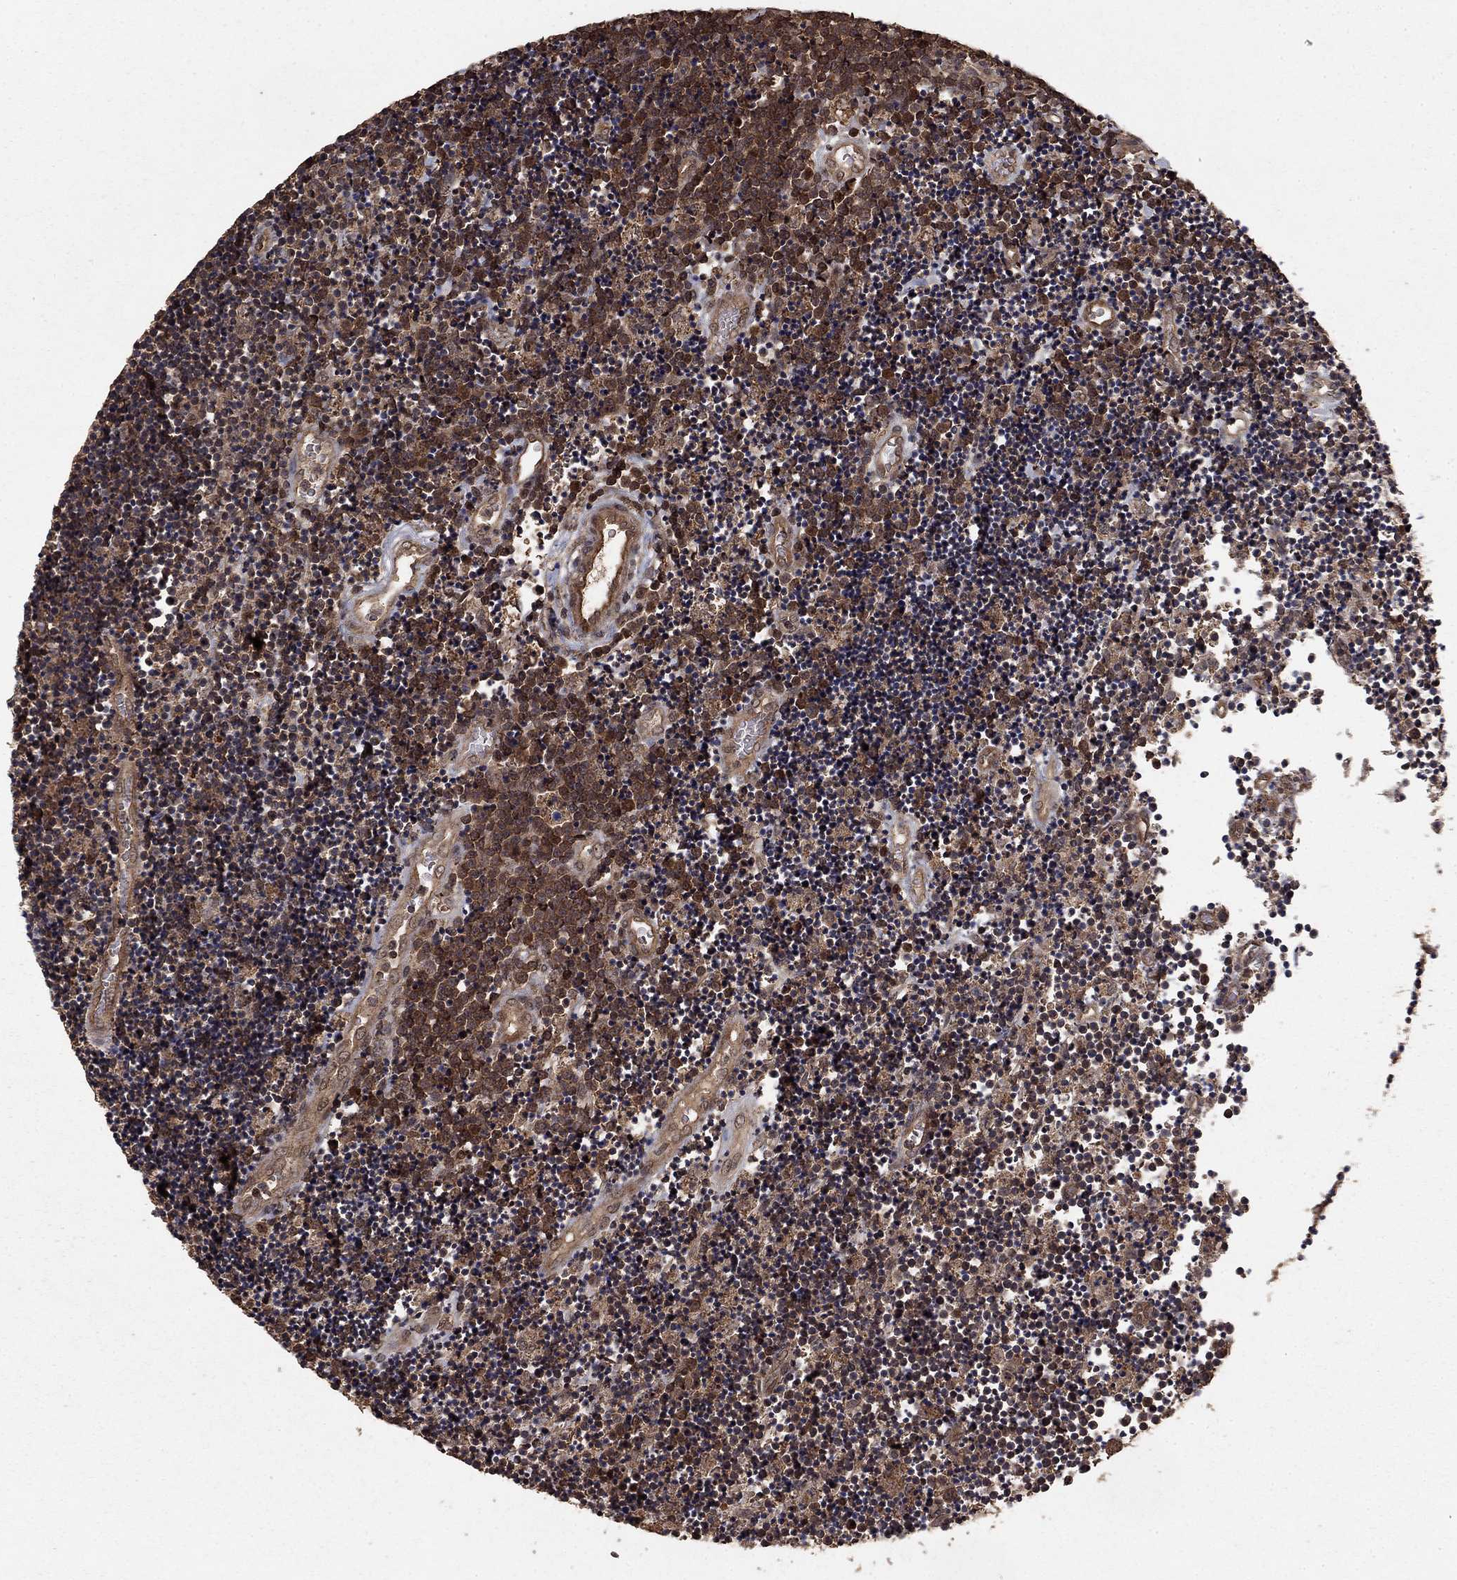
{"staining": {"intensity": "moderate", "quantity": ">75%", "location": "cytoplasmic/membranous"}, "tissue": "lymphoma", "cell_type": "Tumor cells", "image_type": "cancer", "snomed": [{"axis": "morphology", "description": "Malignant lymphoma, non-Hodgkin's type, Low grade"}, {"axis": "topography", "description": "Brain"}], "caption": "Moderate cytoplasmic/membranous positivity is present in approximately >75% of tumor cells in lymphoma. The protein of interest is shown in brown color, while the nuclei are stained blue.", "gene": "PRDM1", "patient": {"sex": "female", "age": 66}}